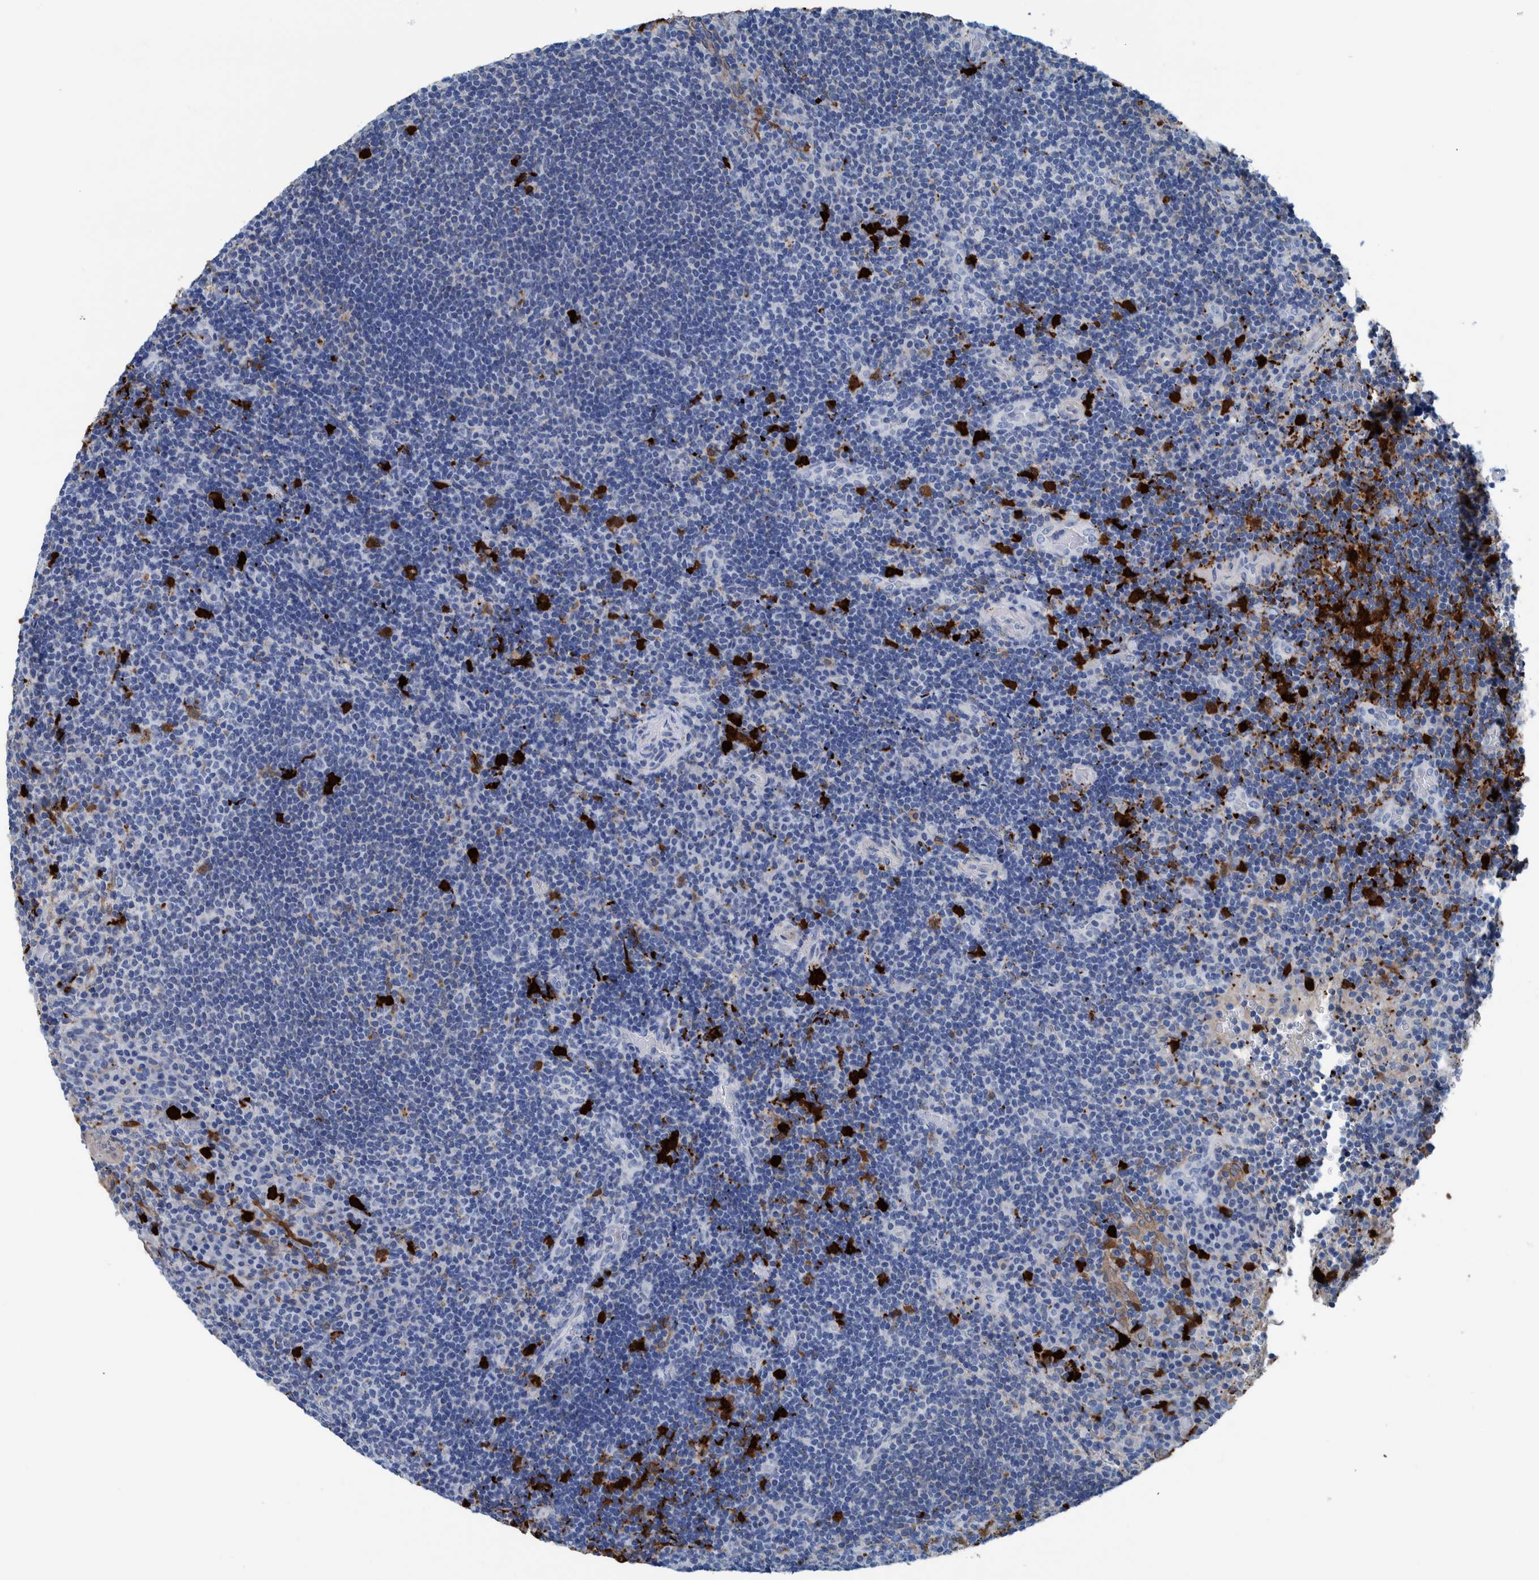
{"staining": {"intensity": "negative", "quantity": "none", "location": "none"}, "tissue": "lymphoma", "cell_type": "Tumor cells", "image_type": "cancer", "snomed": [{"axis": "morphology", "description": "Malignant lymphoma, non-Hodgkin's type, High grade"}, {"axis": "topography", "description": "Tonsil"}], "caption": "This is an immunohistochemistry (IHC) photomicrograph of malignant lymphoma, non-Hodgkin's type (high-grade). There is no positivity in tumor cells.", "gene": "IDO1", "patient": {"sex": "female", "age": 36}}